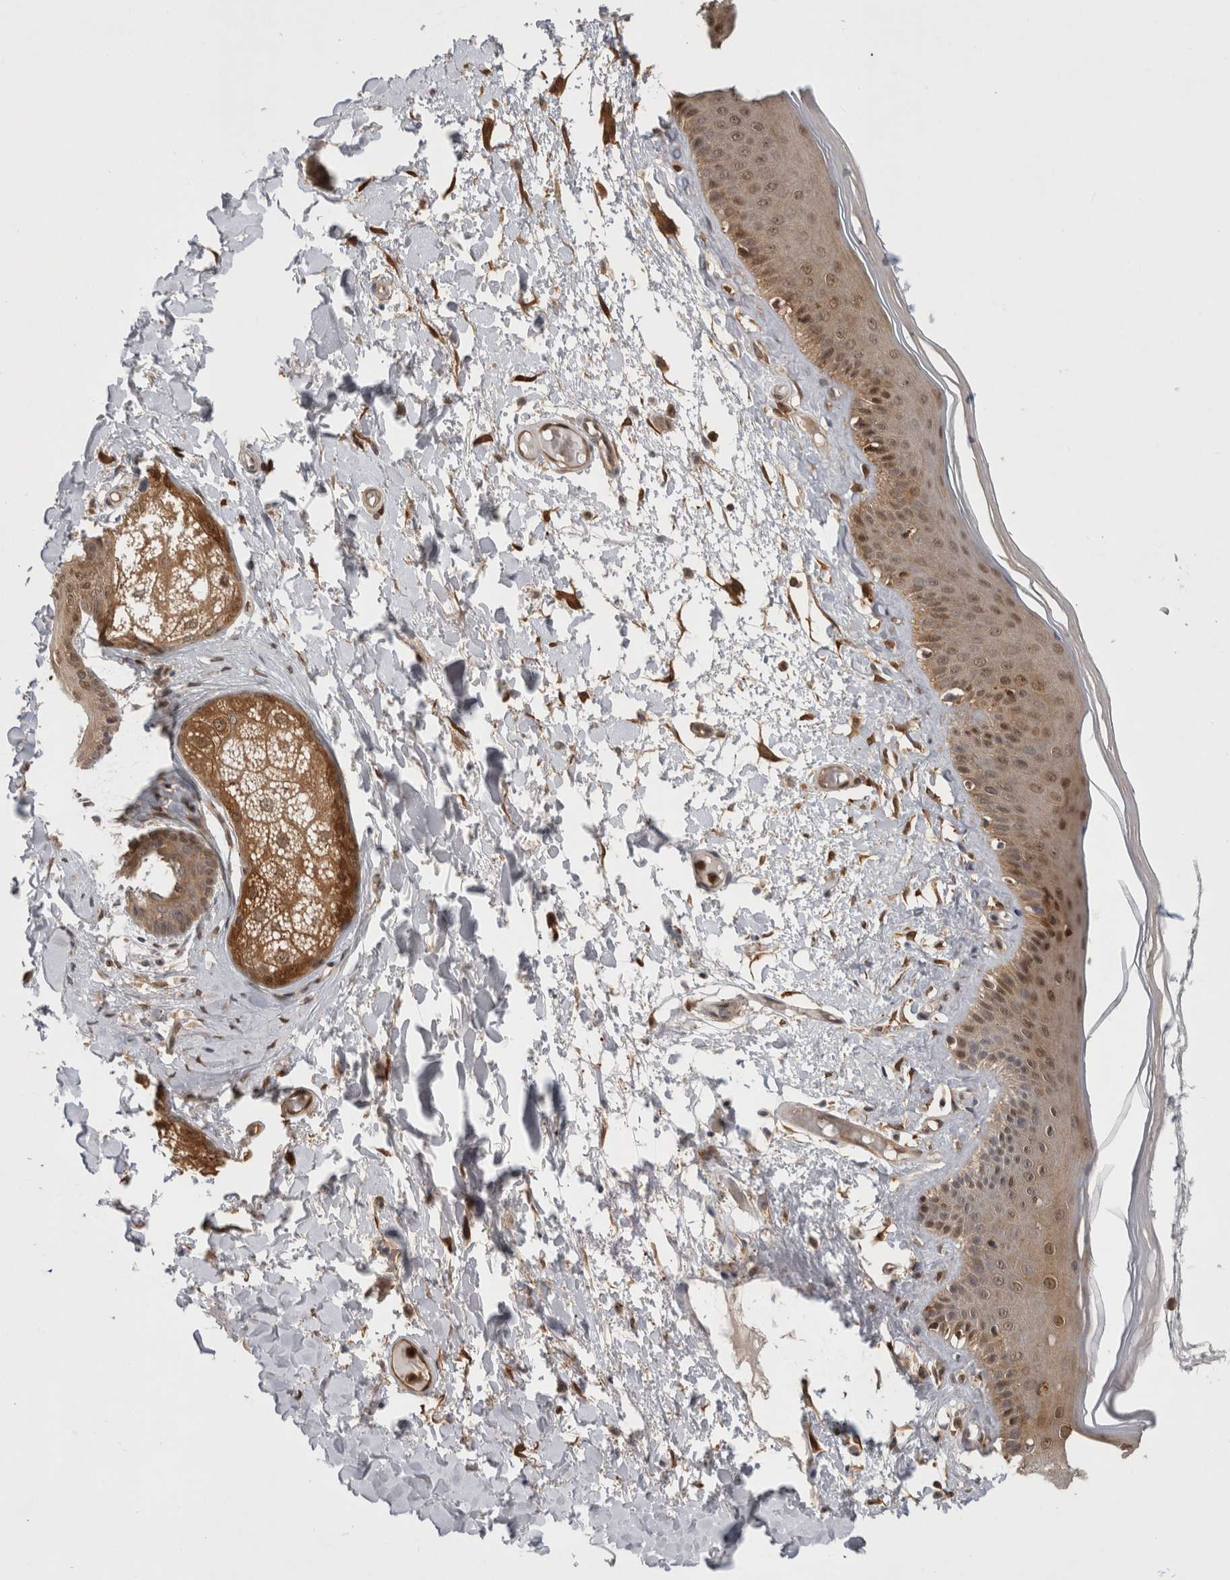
{"staining": {"intensity": "moderate", "quantity": ">75%", "location": "nuclear"}, "tissue": "skin", "cell_type": "Epidermal cells", "image_type": "normal", "snomed": [{"axis": "morphology", "description": "Normal tissue, NOS"}, {"axis": "topography", "description": "Vulva"}], "caption": "This photomicrograph reveals immunohistochemistry (IHC) staining of normal human skin, with medium moderate nuclear staining in approximately >75% of epidermal cells.", "gene": "ASTN2", "patient": {"sex": "female", "age": 73}}